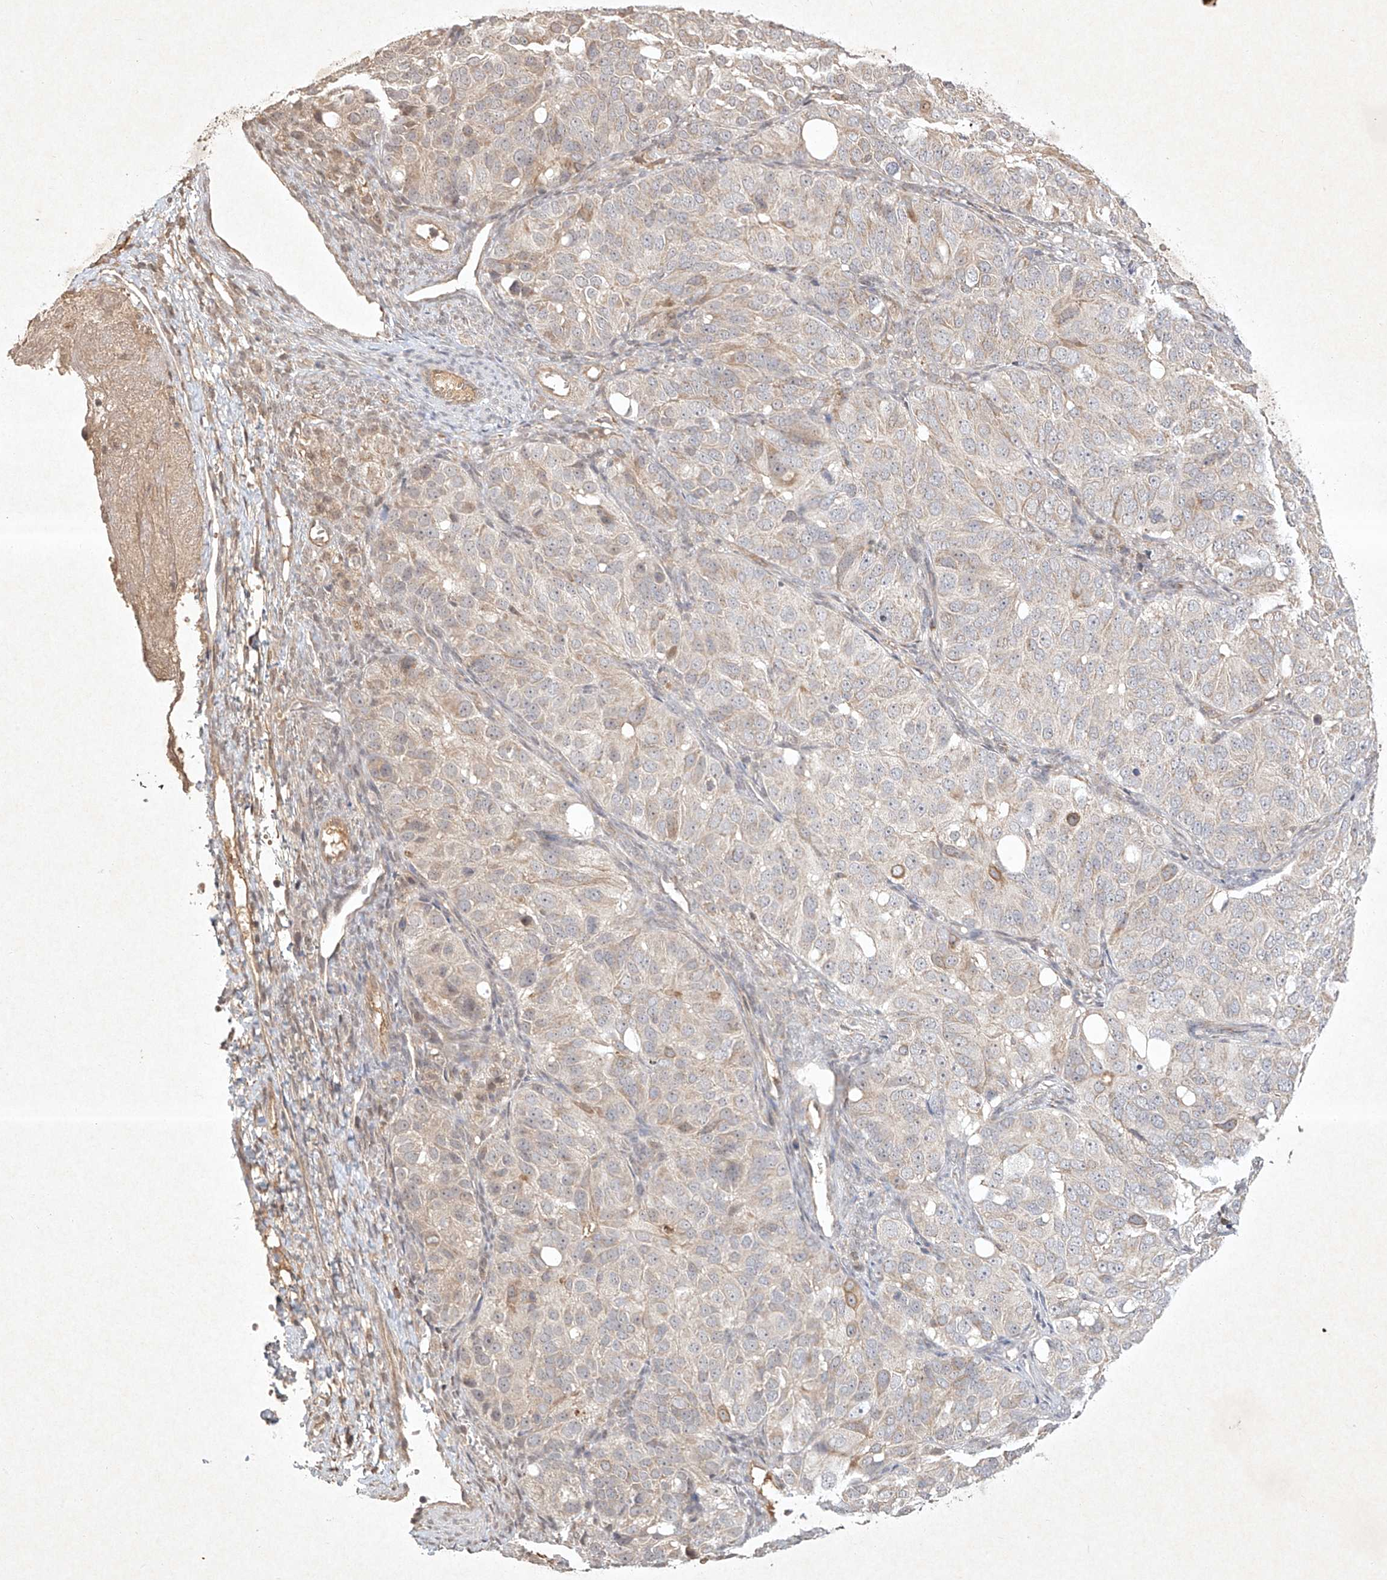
{"staining": {"intensity": "weak", "quantity": "<25%", "location": "cytoplasmic/membranous"}, "tissue": "ovarian cancer", "cell_type": "Tumor cells", "image_type": "cancer", "snomed": [{"axis": "morphology", "description": "Carcinoma, endometroid"}, {"axis": "topography", "description": "Ovary"}], "caption": "This is an IHC image of endometroid carcinoma (ovarian). There is no staining in tumor cells.", "gene": "BTRC", "patient": {"sex": "female", "age": 51}}